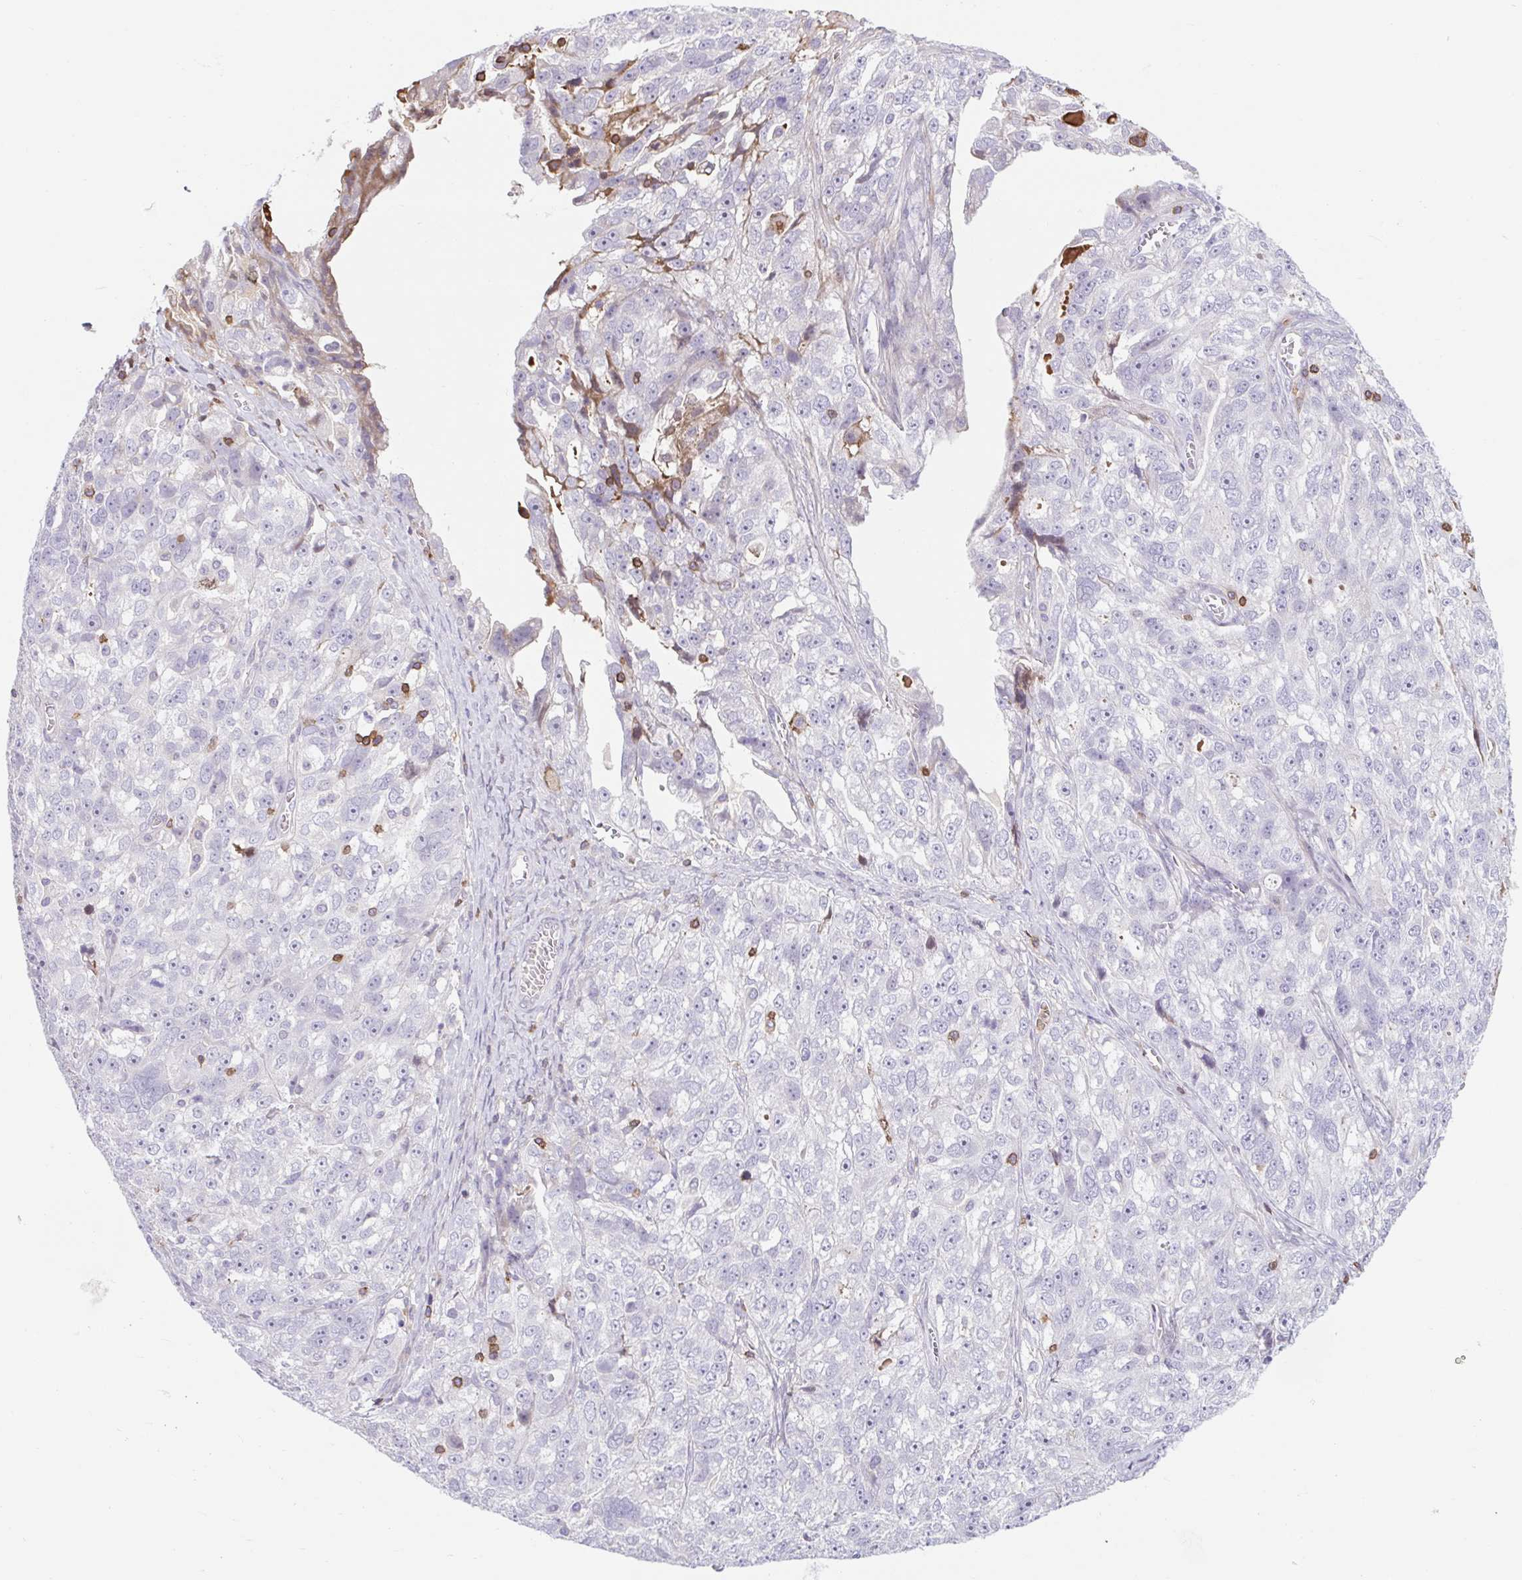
{"staining": {"intensity": "negative", "quantity": "none", "location": "none"}, "tissue": "ovarian cancer", "cell_type": "Tumor cells", "image_type": "cancer", "snomed": [{"axis": "morphology", "description": "Cystadenocarcinoma, serous, NOS"}, {"axis": "topography", "description": "Ovary"}], "caption": "Tumor cells are negative for protein expression in human ovarian cancer.", "gene": "TPRG1", "patient": {"sex": "female", "age": 51}}